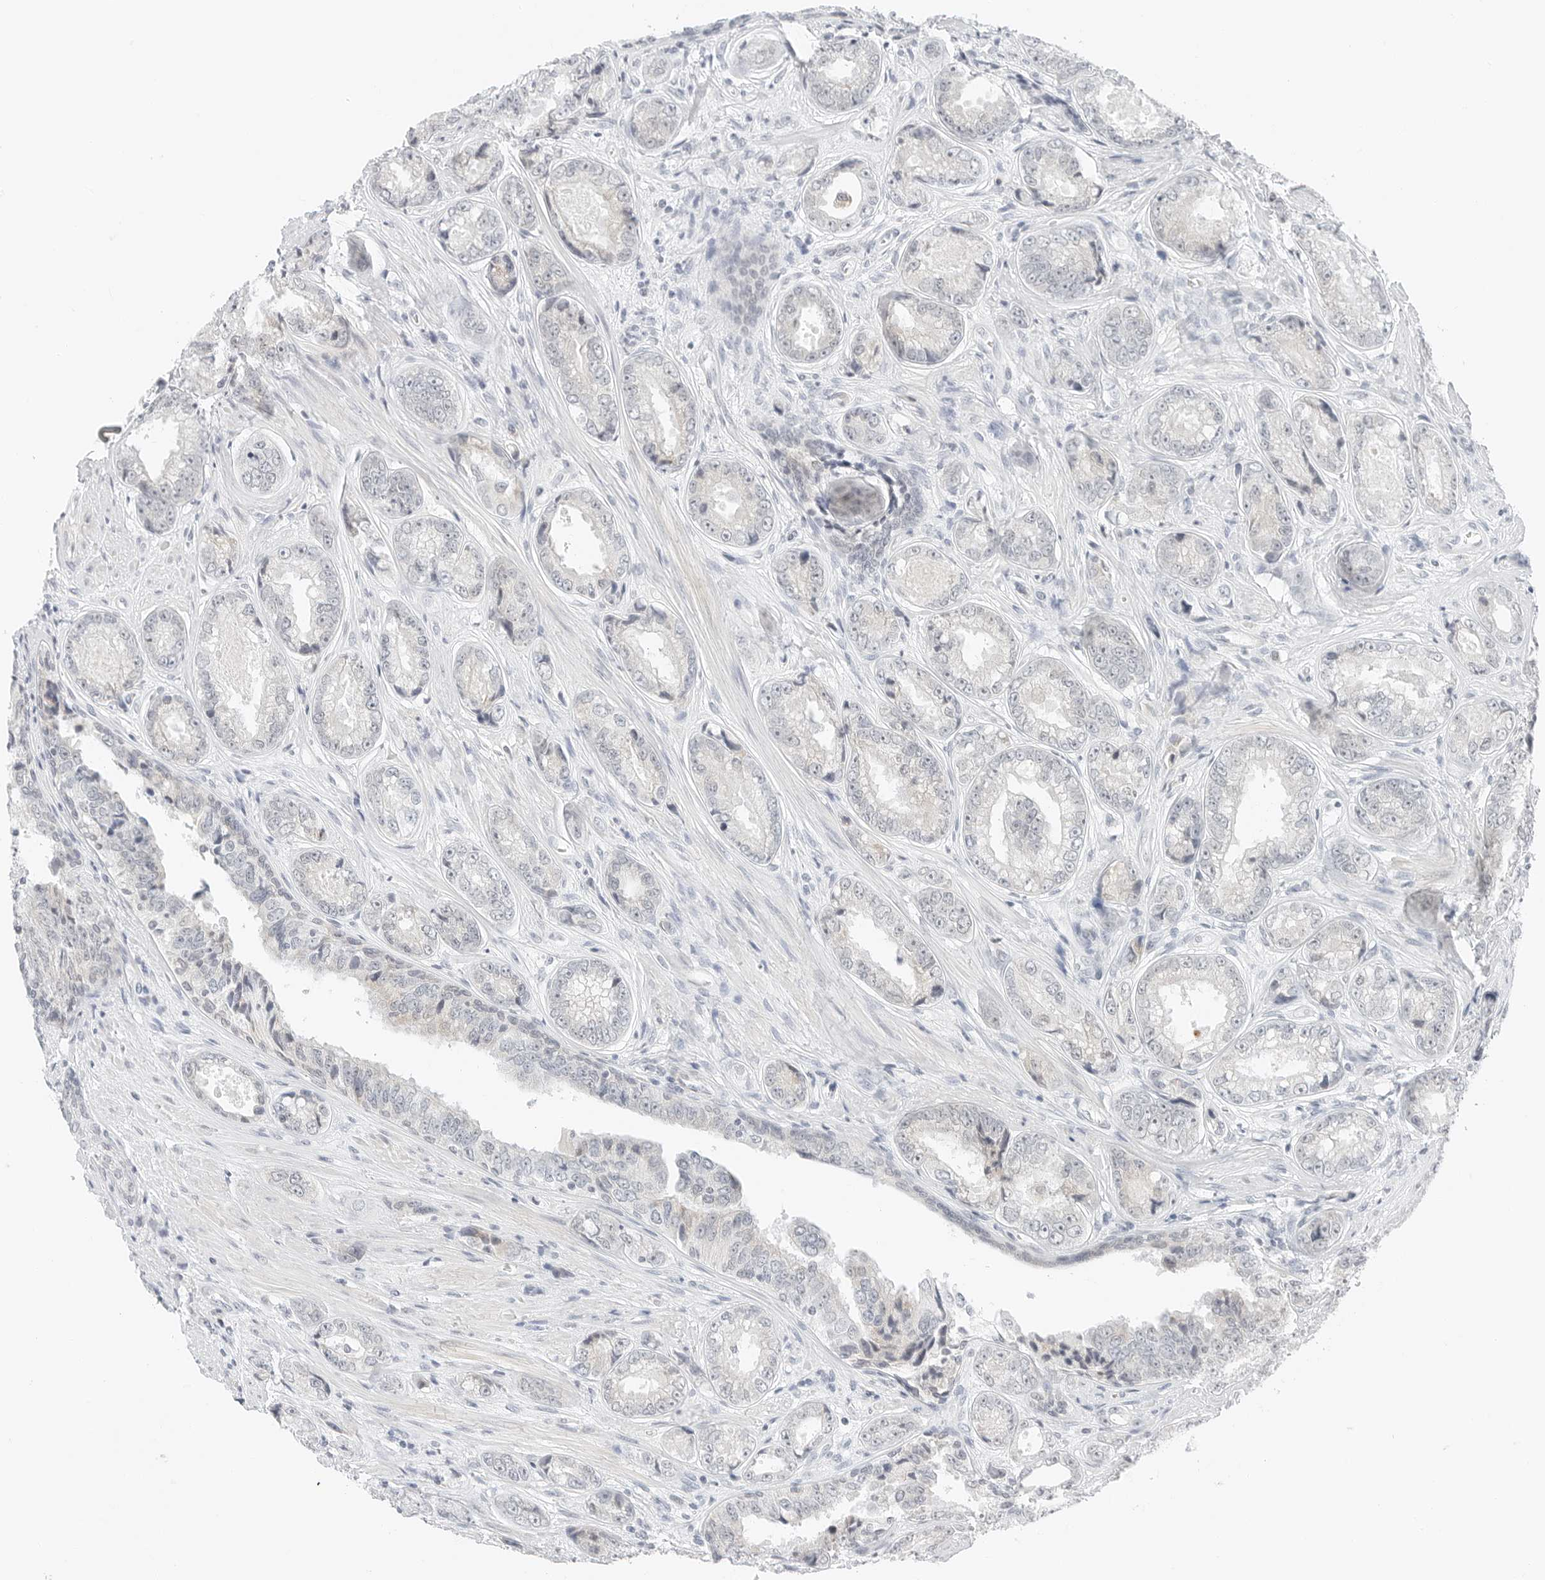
{"staining": {"intensity": "negative", "quantity": "none", "location": "none"}, "tissue": "prostate cancer", "cell_type": "Tumor cells", "image_type": "cancer", "snomed": [{"axis": "morphology", "description": "Adenocarcinoma, High grade"}, {"axis": "topography", "description": "Prostate"}], "caption": "Adenocarcinoma (high-grade) (prostate) was stained to show a protein in brown. There is no significant staining in tumor cells. (DAB immunohistochemistry with hematoxylin counter stain).", "gene": "CCSAP", "patient": {"sex": "male", "age": 61}}